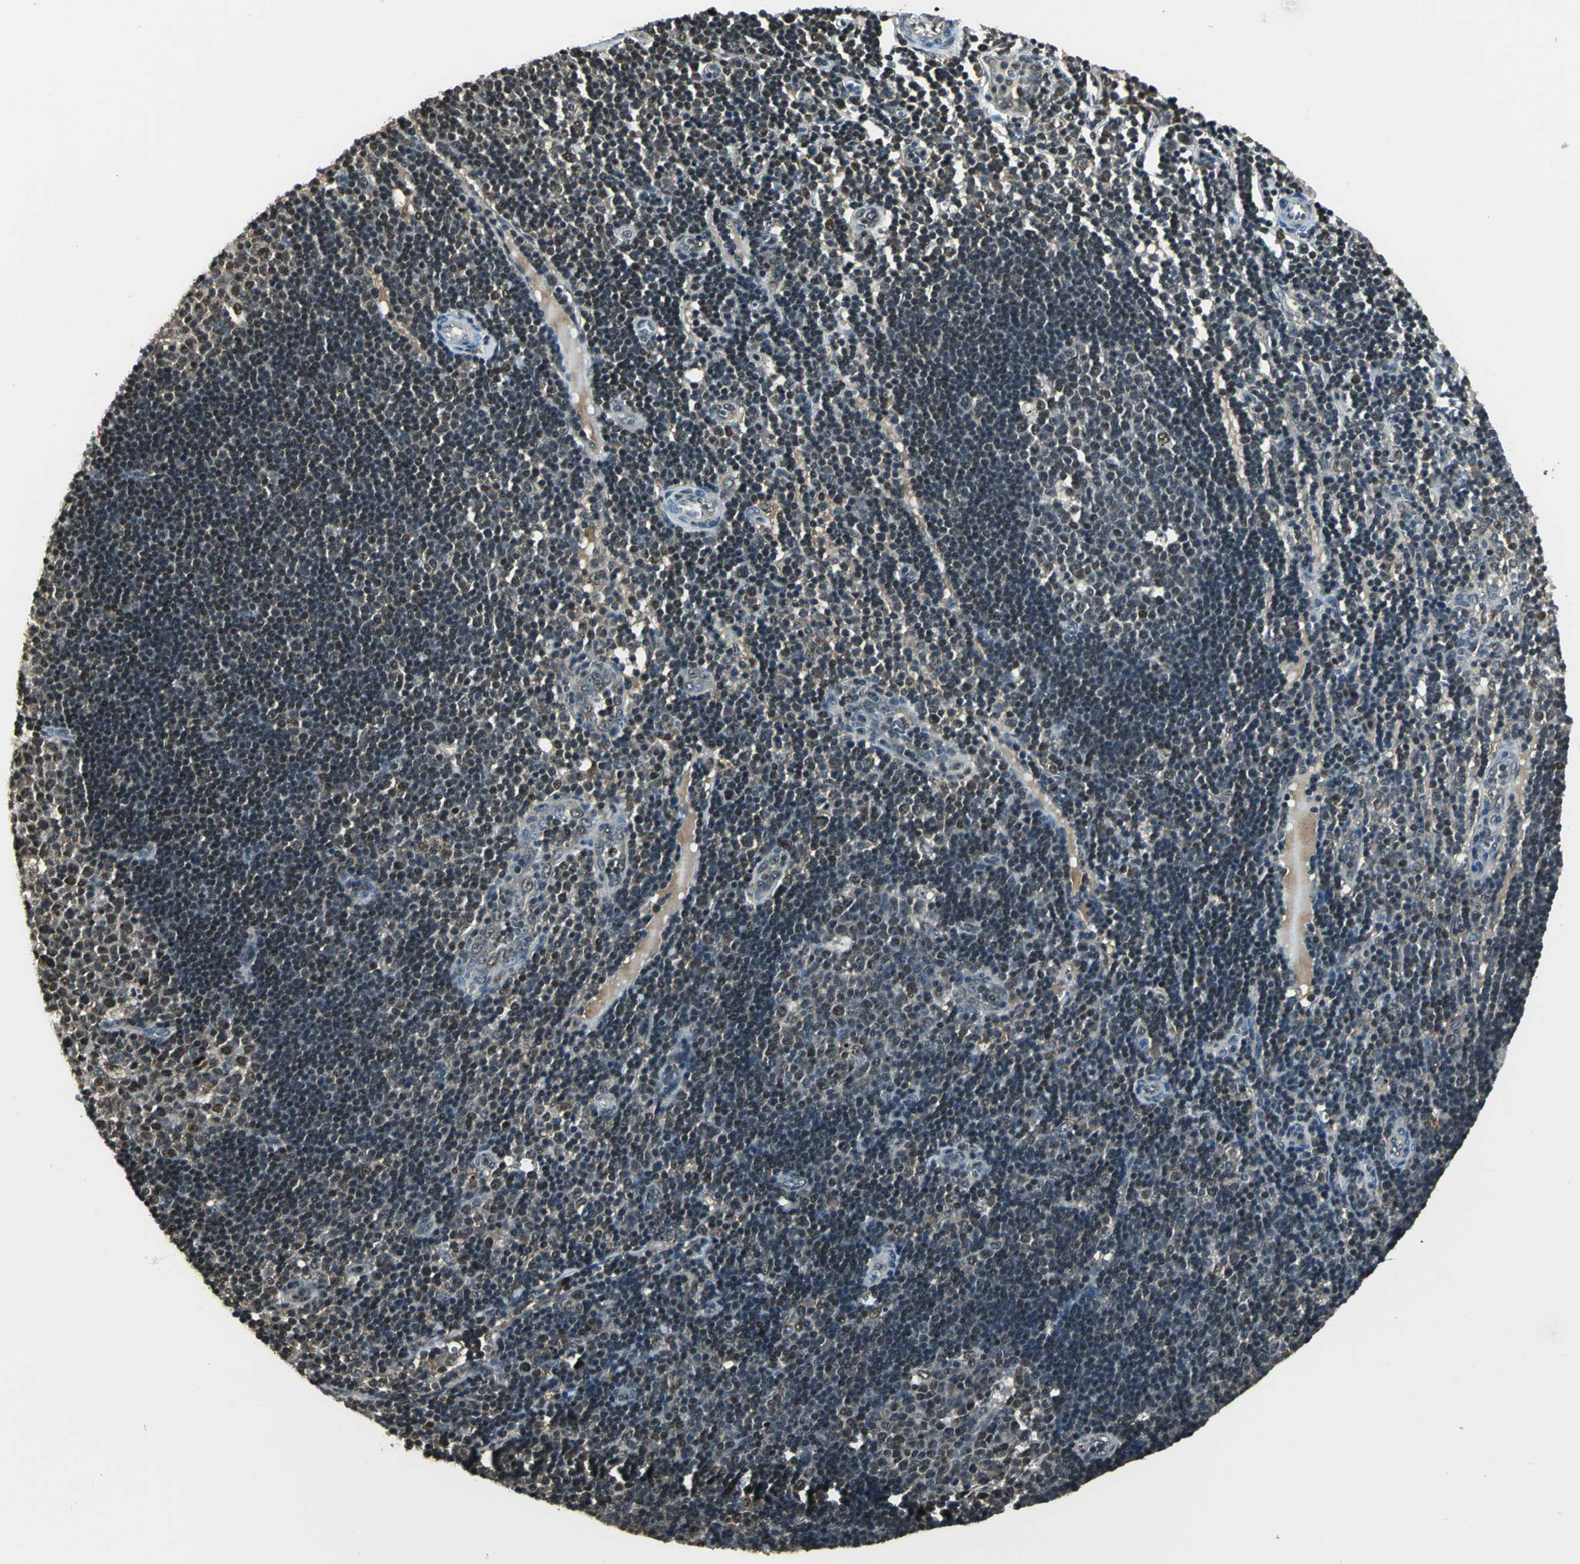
{"staining": {"intensity": "weak", "quantity": ">75%", "location": "cytoplasmic/membranous,nuclear"}, "tissue": "lymph node", "cell_type": "Germinal center cells", "image_type": "normal", "snomed": [{"axis": "morphology", "description": "Normal tissue, NOS"}, {"axis": "topography", "description": "Lymph node"}, {"axis": "topography", "description": "Salivary gland"}], "caption": "This is a photomicrograph of IHC staining of normal lymph node, which shows weak expression in the cytoplasmic/membranous,nuclear of germinal center cells.", "gene": "PPP1R13L", "patient": {"sex": "male", "age": 8}}